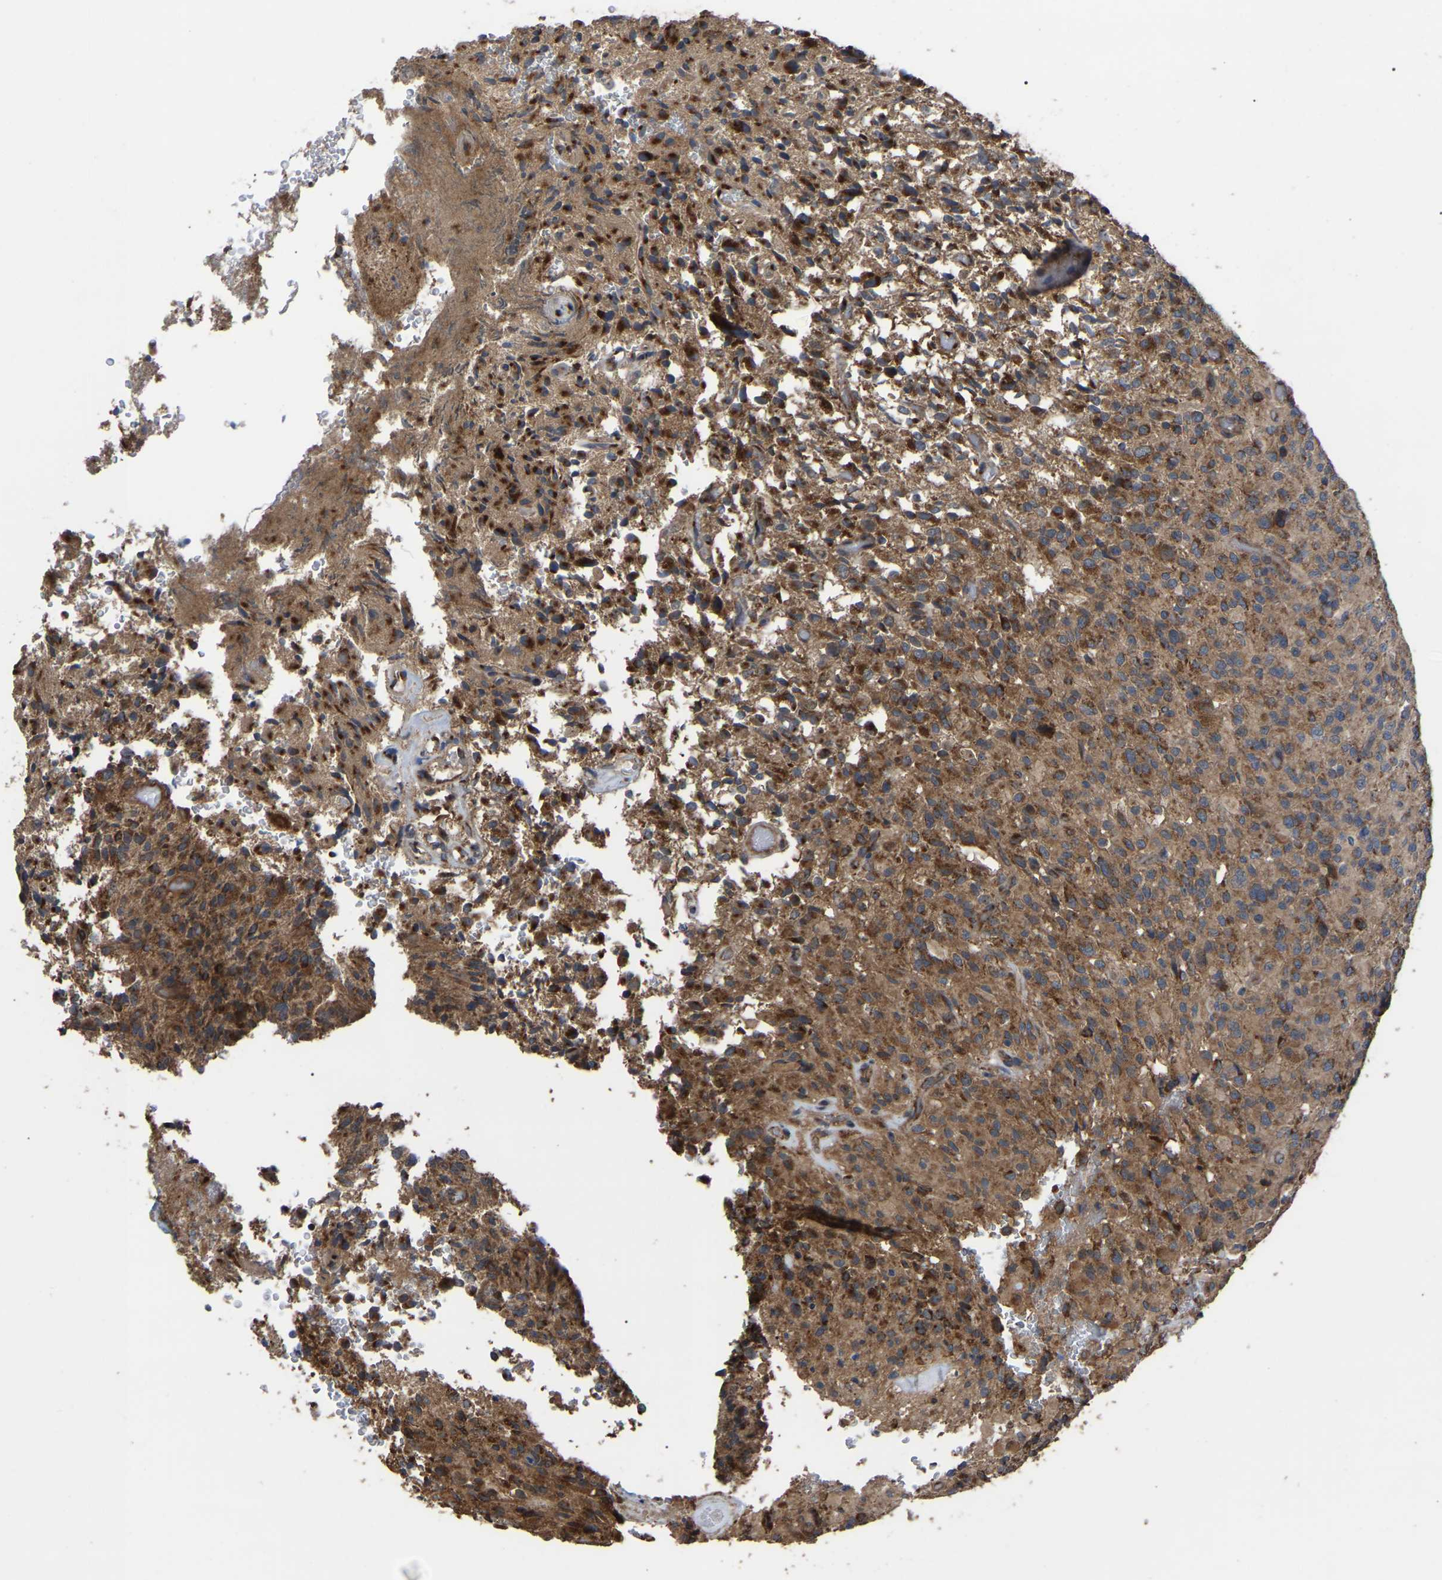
{"staining": {"intensity": "moderate", "quantity": "25%-75%", "location": "cytoplasmic/membranous"}, "tissue": "glioma", "cell_type": "Tumor cells", "image_type": "cancer", "snomed": [{"axis": "morphology", "description": "Glioma, malignant, High grade"}, {"axis": "topography", "description": "Brain"}], "caption": "Immunohistochemistry photomicrograph of human glioma stained for a protein (brown), which displays medium levels of moderate cytoplasmic/membranous expression in approximately 25%-75% of tumor cells.", "gene": "GCC1", "patient": {"sex": "male", "age": 71}}